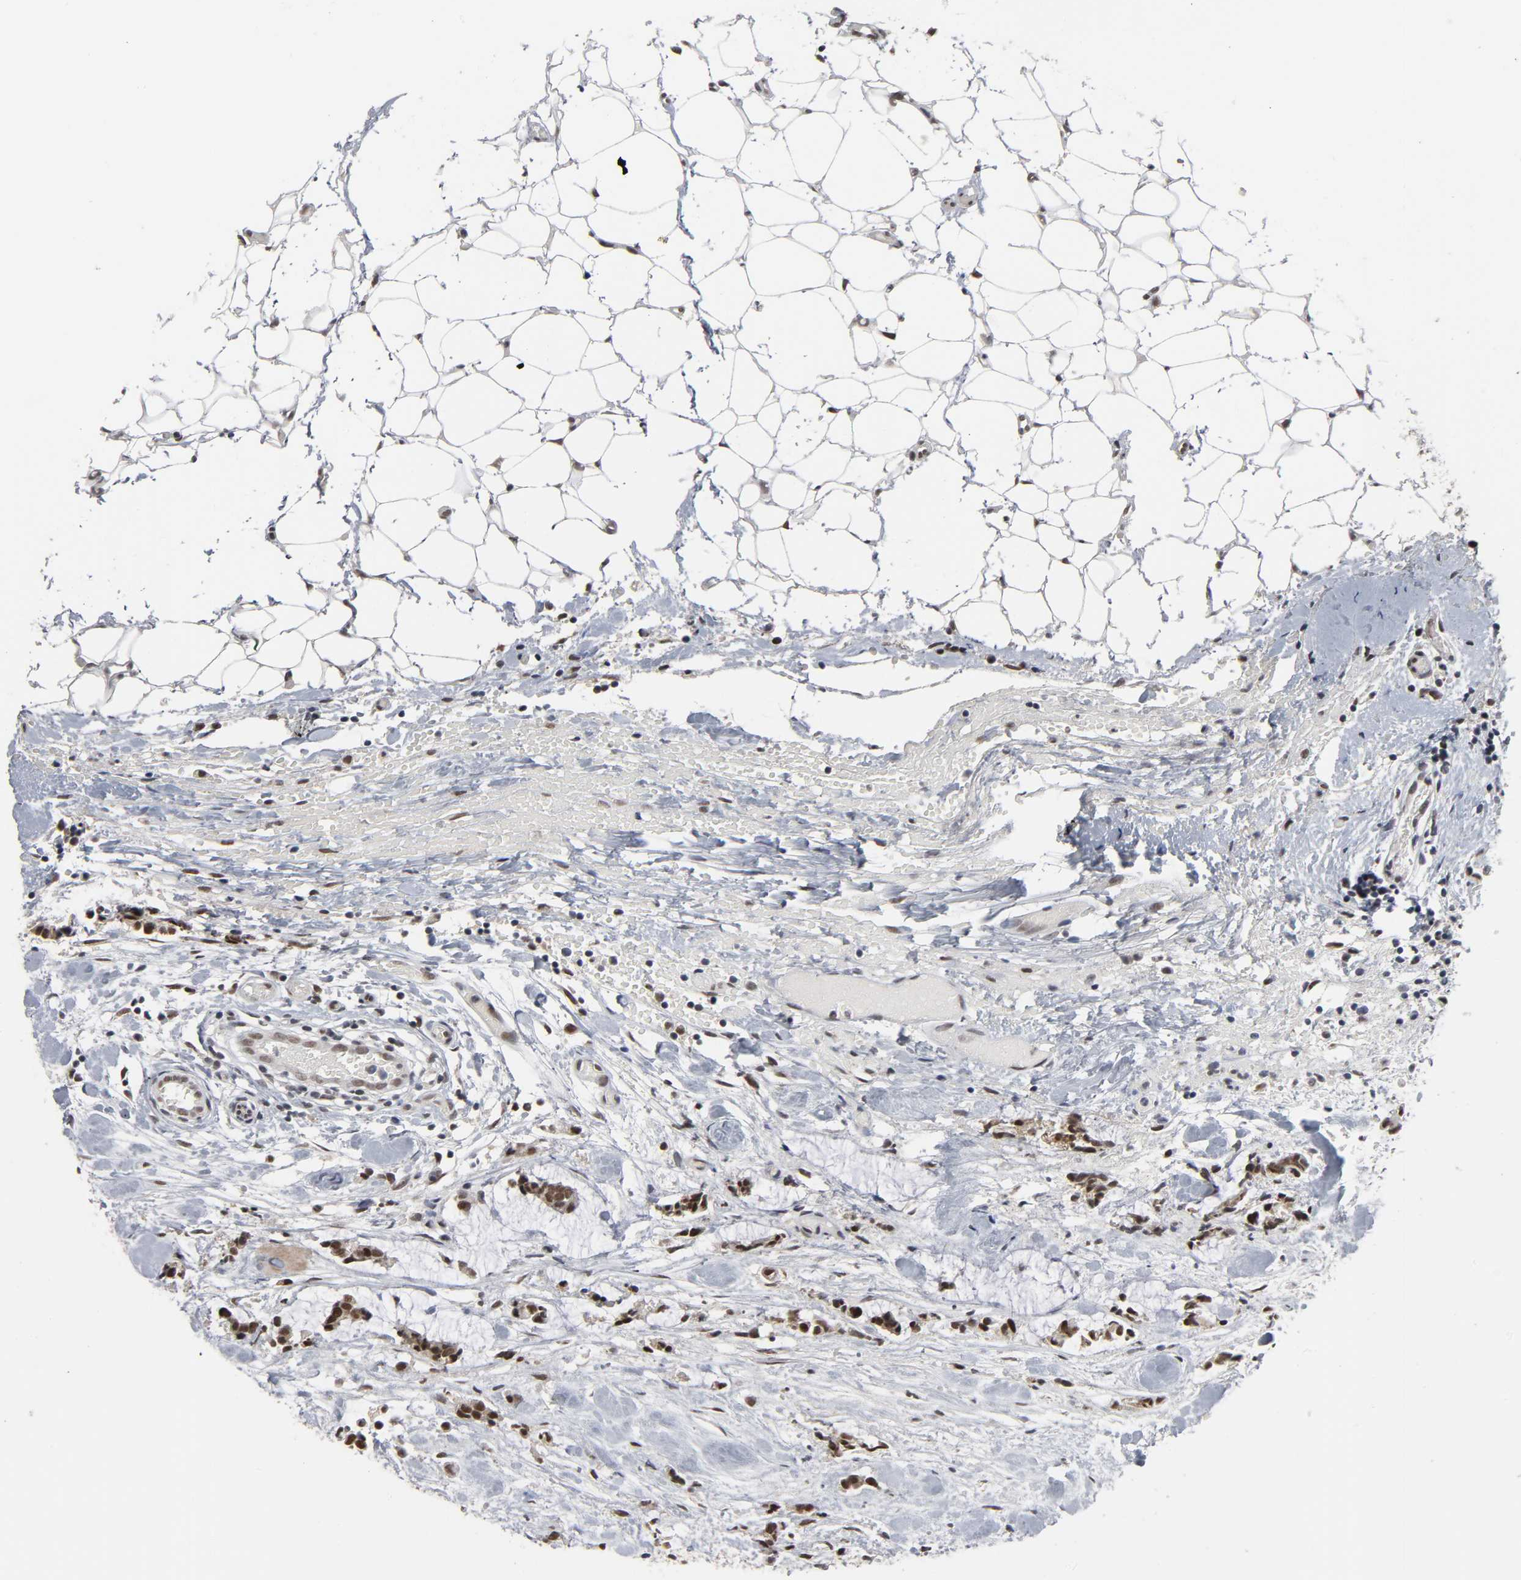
{"staining": {"intensity": "strong", "quantity": ">75%", "location": "nuclear"}, "tissue": "colorectal cancer", "cell_type": "Tumor cells", "image_type": "cancer", "snomed": [{"axis": "morphology", "description": "Adenocarcinoma, NOS"}, {"axis": "topography", "description": "Colon"}], "caption": "Immunohistochemistry (IHC) photomicrograph of neoplastic tissue: human colorectal cancer (adenocarcinoma) stained using immunohistochemistry displays high levels of strong protein expression localized specifically in the nuclear of tumor cells, appearing as a nuclear brown color.", "gene": "TRIM33", "patient": {"sex": "male", "age": 14}}